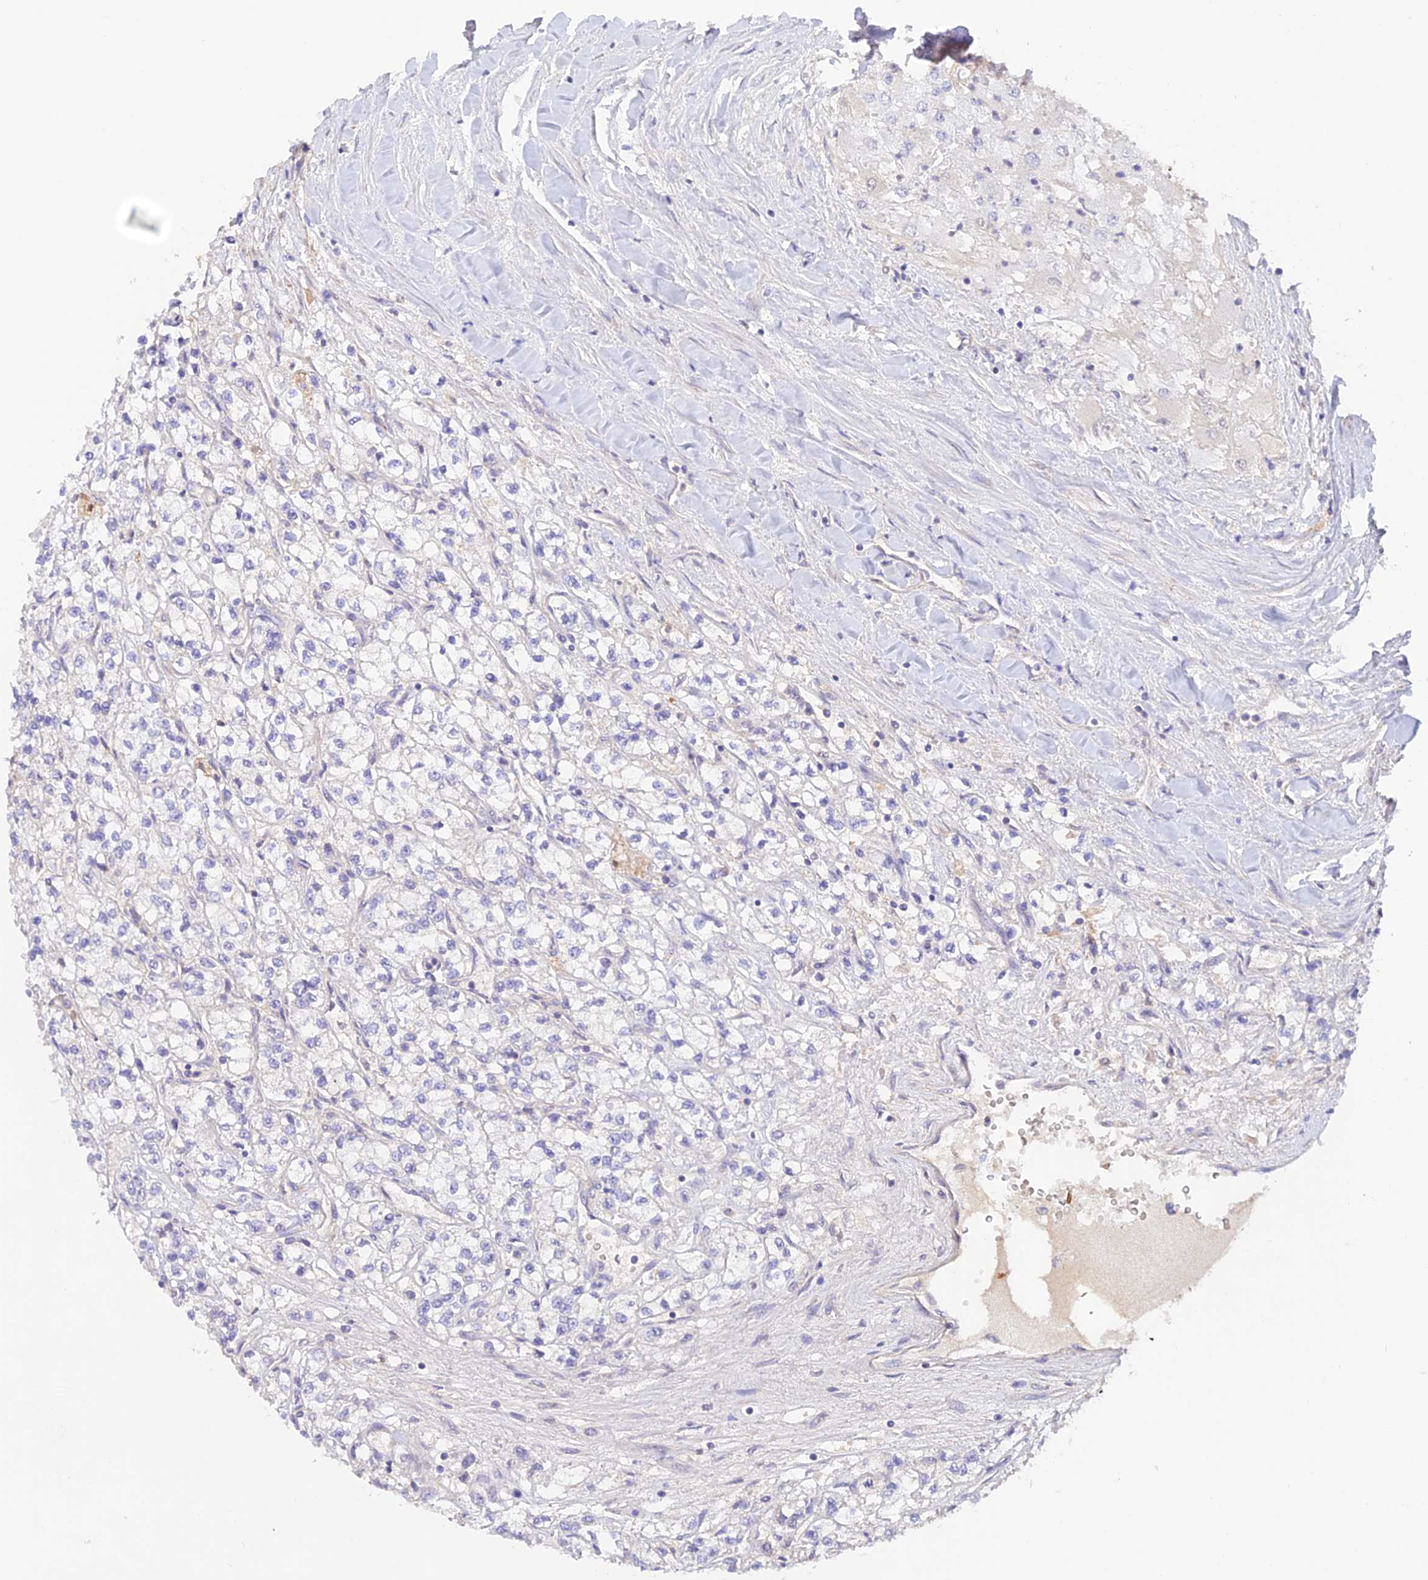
{"staining": {"intensity": "negative", "quantity": "none", "location": "none"}, "tissue": "renal cancer", "cell_type": "Tumor cells", "image_type": "cancer", "snomed": [{"axis": "morphology", "description": "Adenocarcinoma, NOS"}, {"axis": "topography", "description": "Kidney"}], "caption": "Tumor cells show no significant expression in renal cancer.", "gene": "CAMSAP3", "patient": {"sex": "male", "age": 80}}